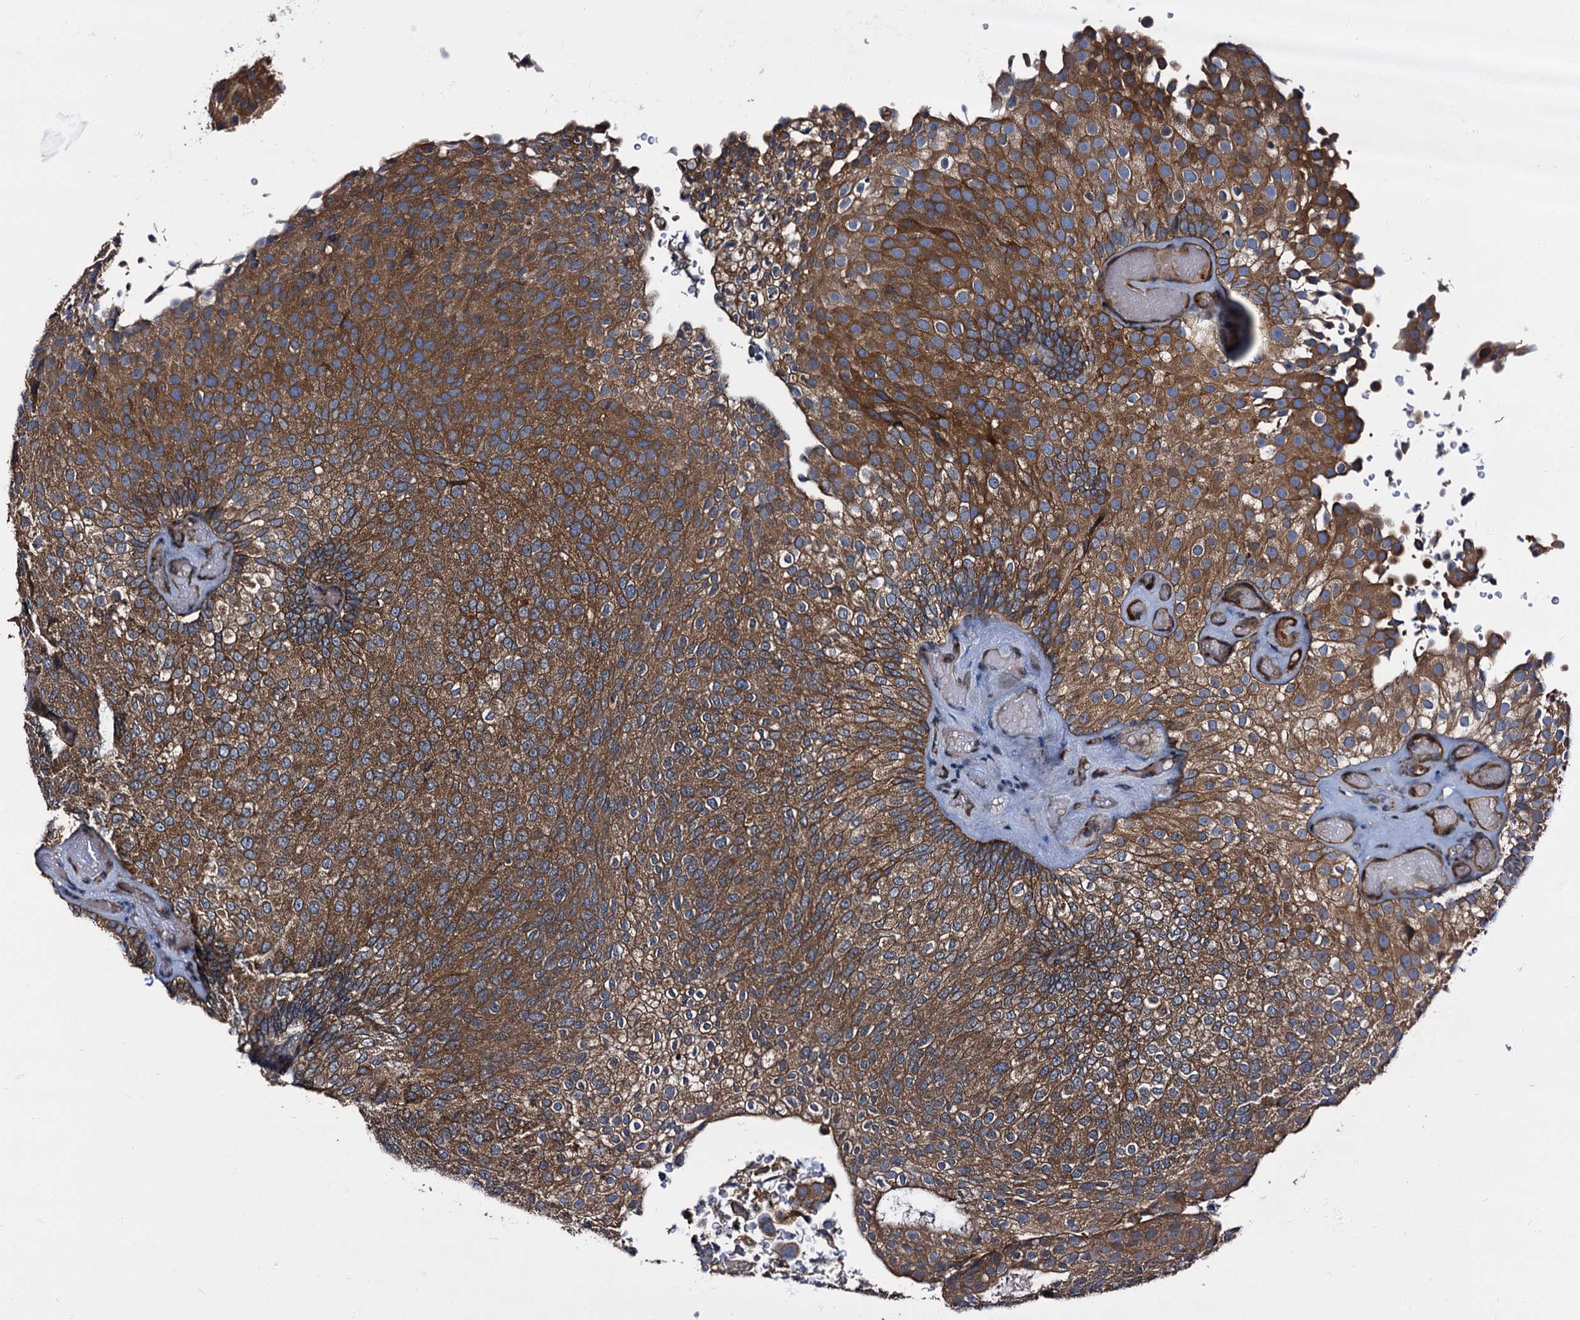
{"staining": {"intensity": "strong", "quantity": ">75%", "location": "cytoplasmic/membranous"}, "tissue": "urothelial cancer", "cell_type": "Tumor cells", "image_type": "cancer", "snomed": [{"axis": "morphology", "description": "Urothelial carcinoma, Low grade"}, {"axis": "topography", "description": "Urinary bladder"}], "caption": "Immunohistochemical staining of urothelial cancer reveals strong cytoplasmic/membranous protein positivity in approximately >75% of tumor cells.", "gene": "PEX5", "patient": {"sex": "male", "age": 78}}